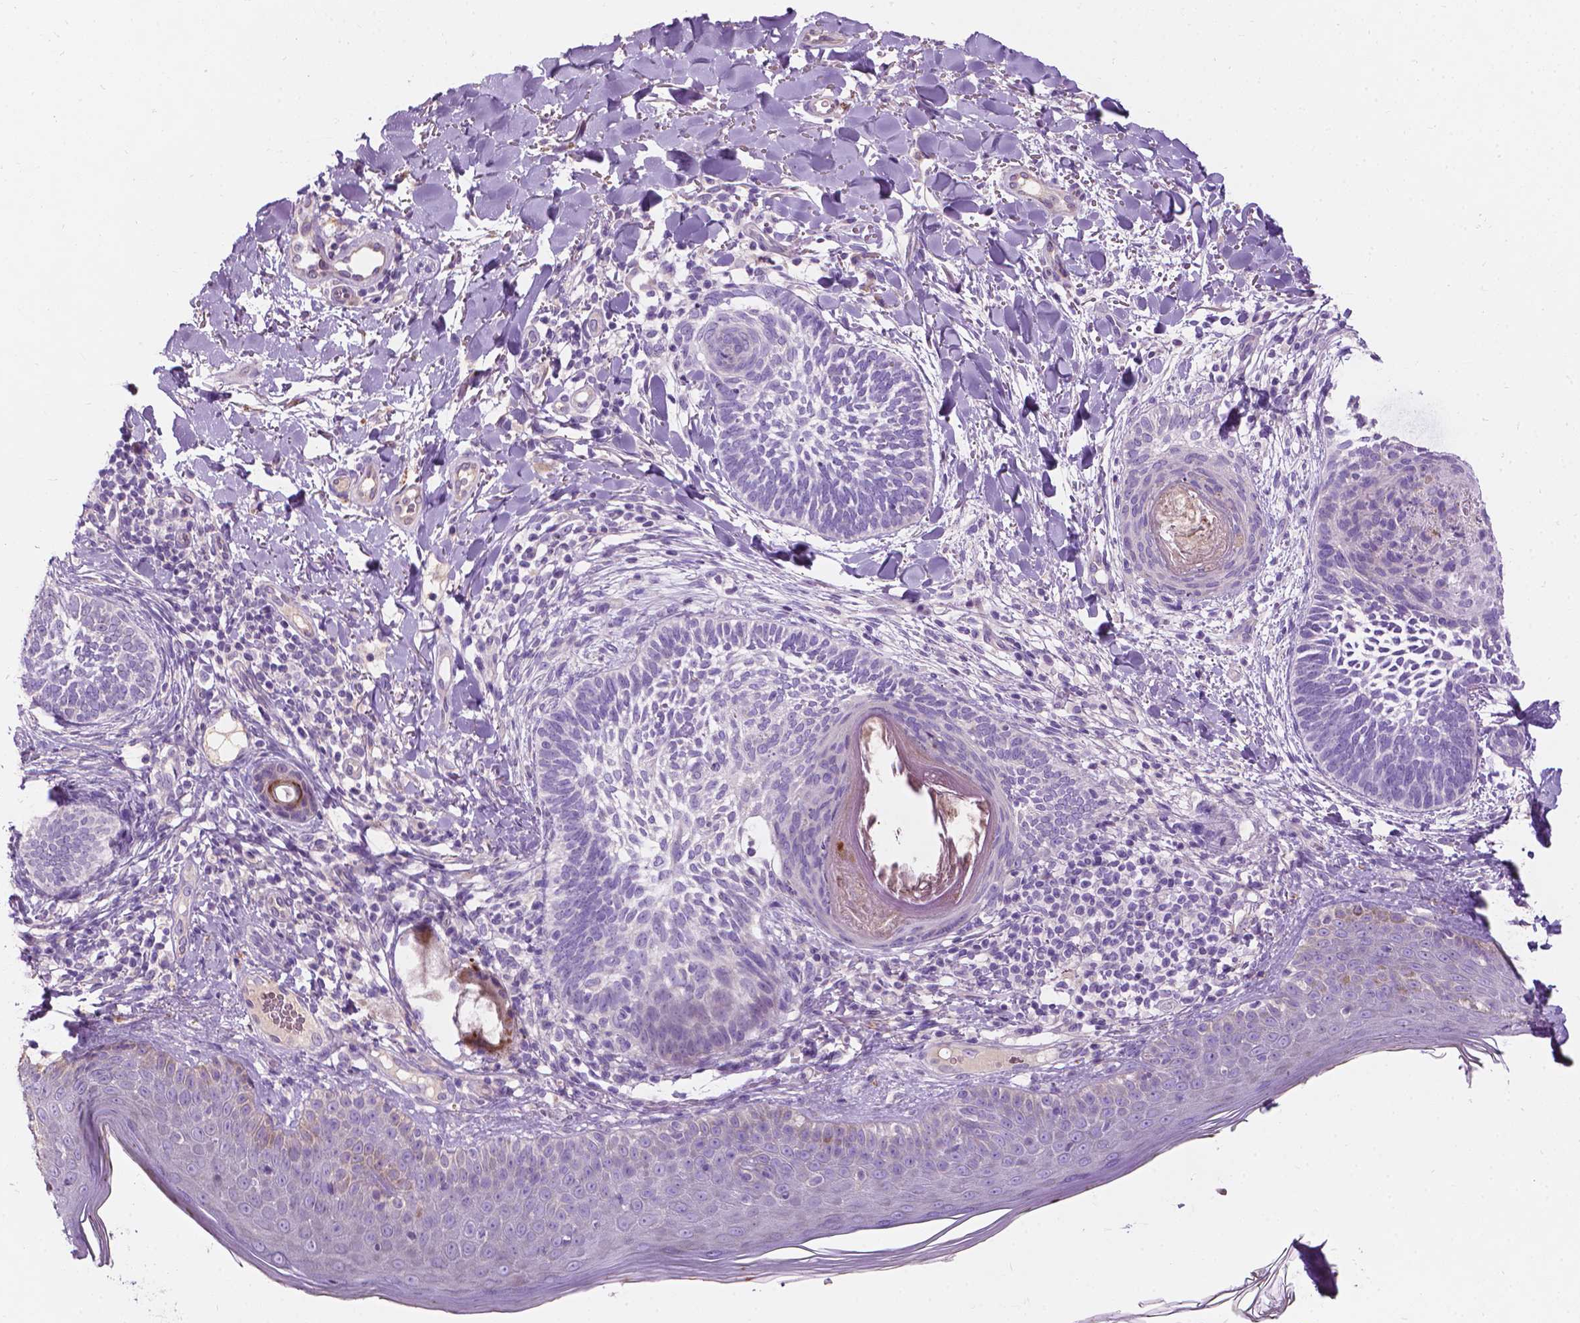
{"staining": {"intensity": "negative", "quantity": "none", "location": "none"}, "tissue": "skin cancer", "cell_type": "Tumor cells", "image_type": "cancer", "snomed": [{"axis": "morphology", "description": "Normal tissue, NOS"}, {"axis": "morphology", "description": "Basal cell carcinoma"}, {"axis": "topography", "description": "Skin"}], "caption": "Immunohistochemical staining of human skin cancer demonstrates no significant staining in tumor cells.", "gene": "NOXO1", "patient": {"sex": "male", "age": 46}}